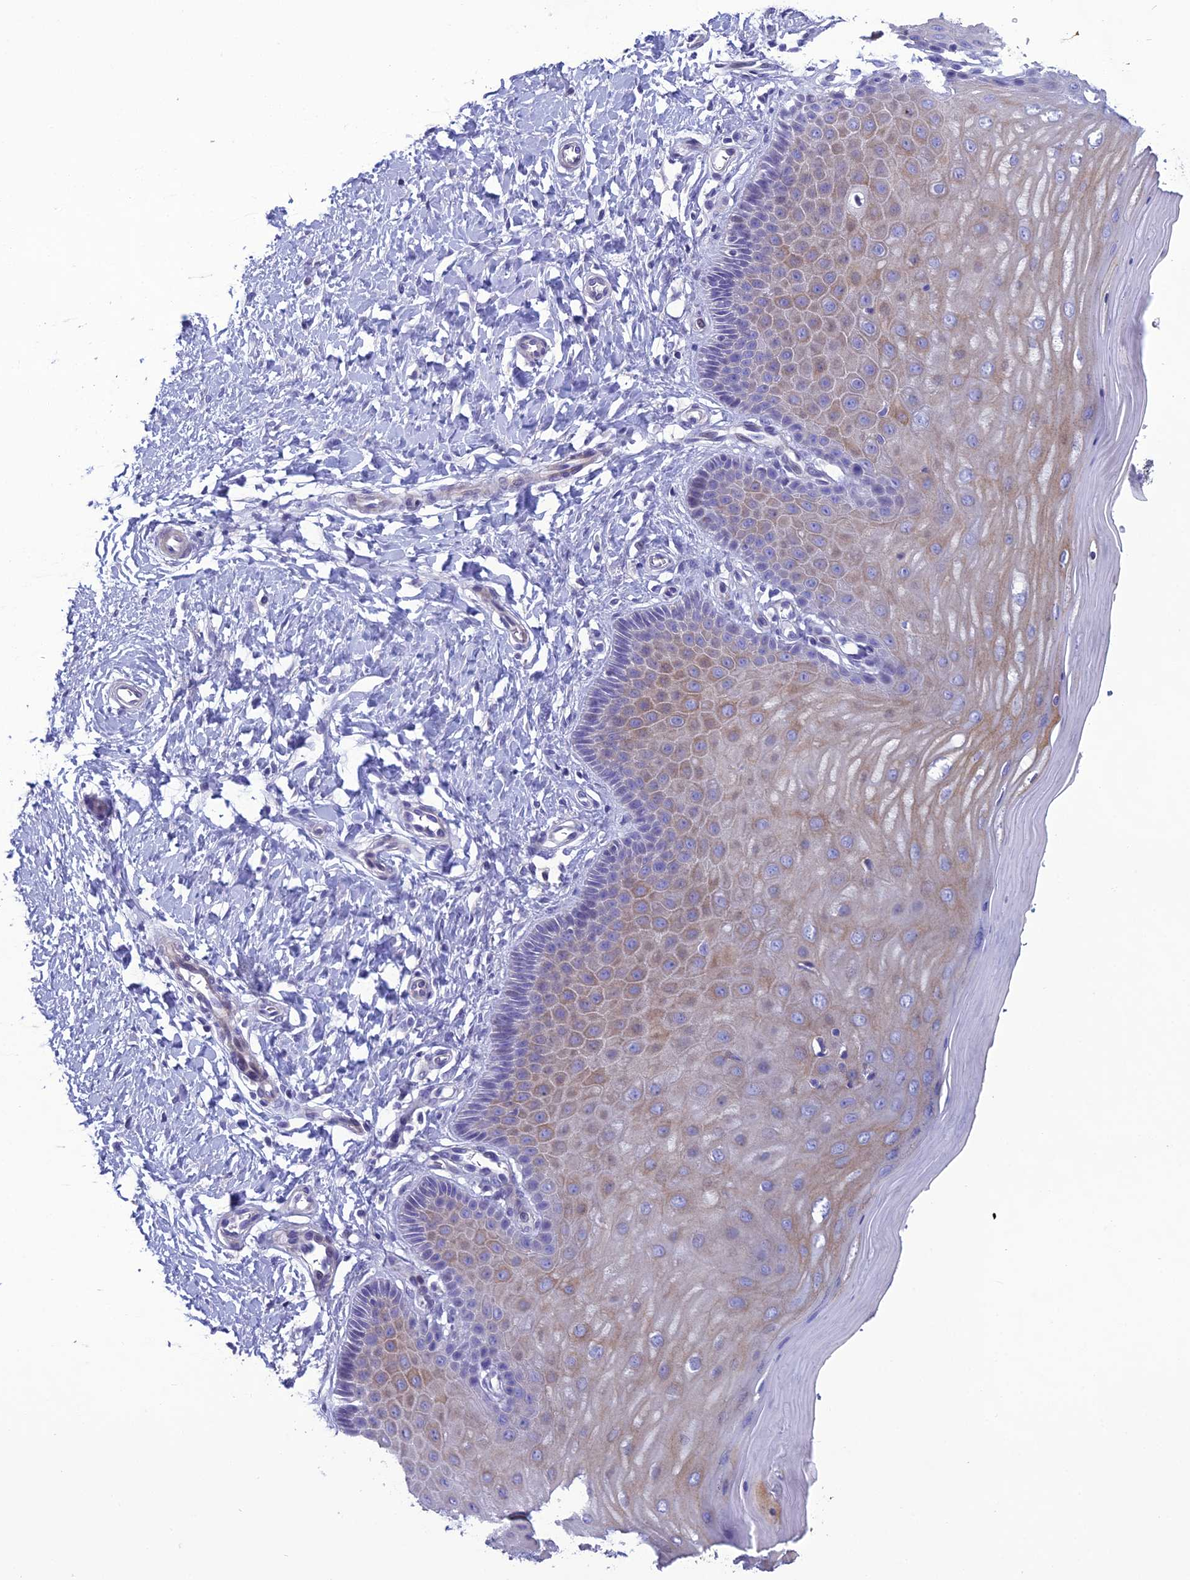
{"staining": {"intensity": "negative", "quantity": "none", "location": "none"}, "tissue": "cervix", "cell_type": "Glandular cells", "image_type": "normal", "snomed": [{"axis": "morphology", "description": "Normal tissue, NOS"}, {"axis": "topography", "description": "Cervix"}], "caption": "High magnification brightfield microscopy of normal cervix stained with DAB (brown) and counterstained with hematoxylin (blue): glandular cells show no significant positivity. (DAB immunohistochemistry with hematoxylin counter stain).", "gene": "OR56B1", "patient": {"sex": "female", "age": 55}}